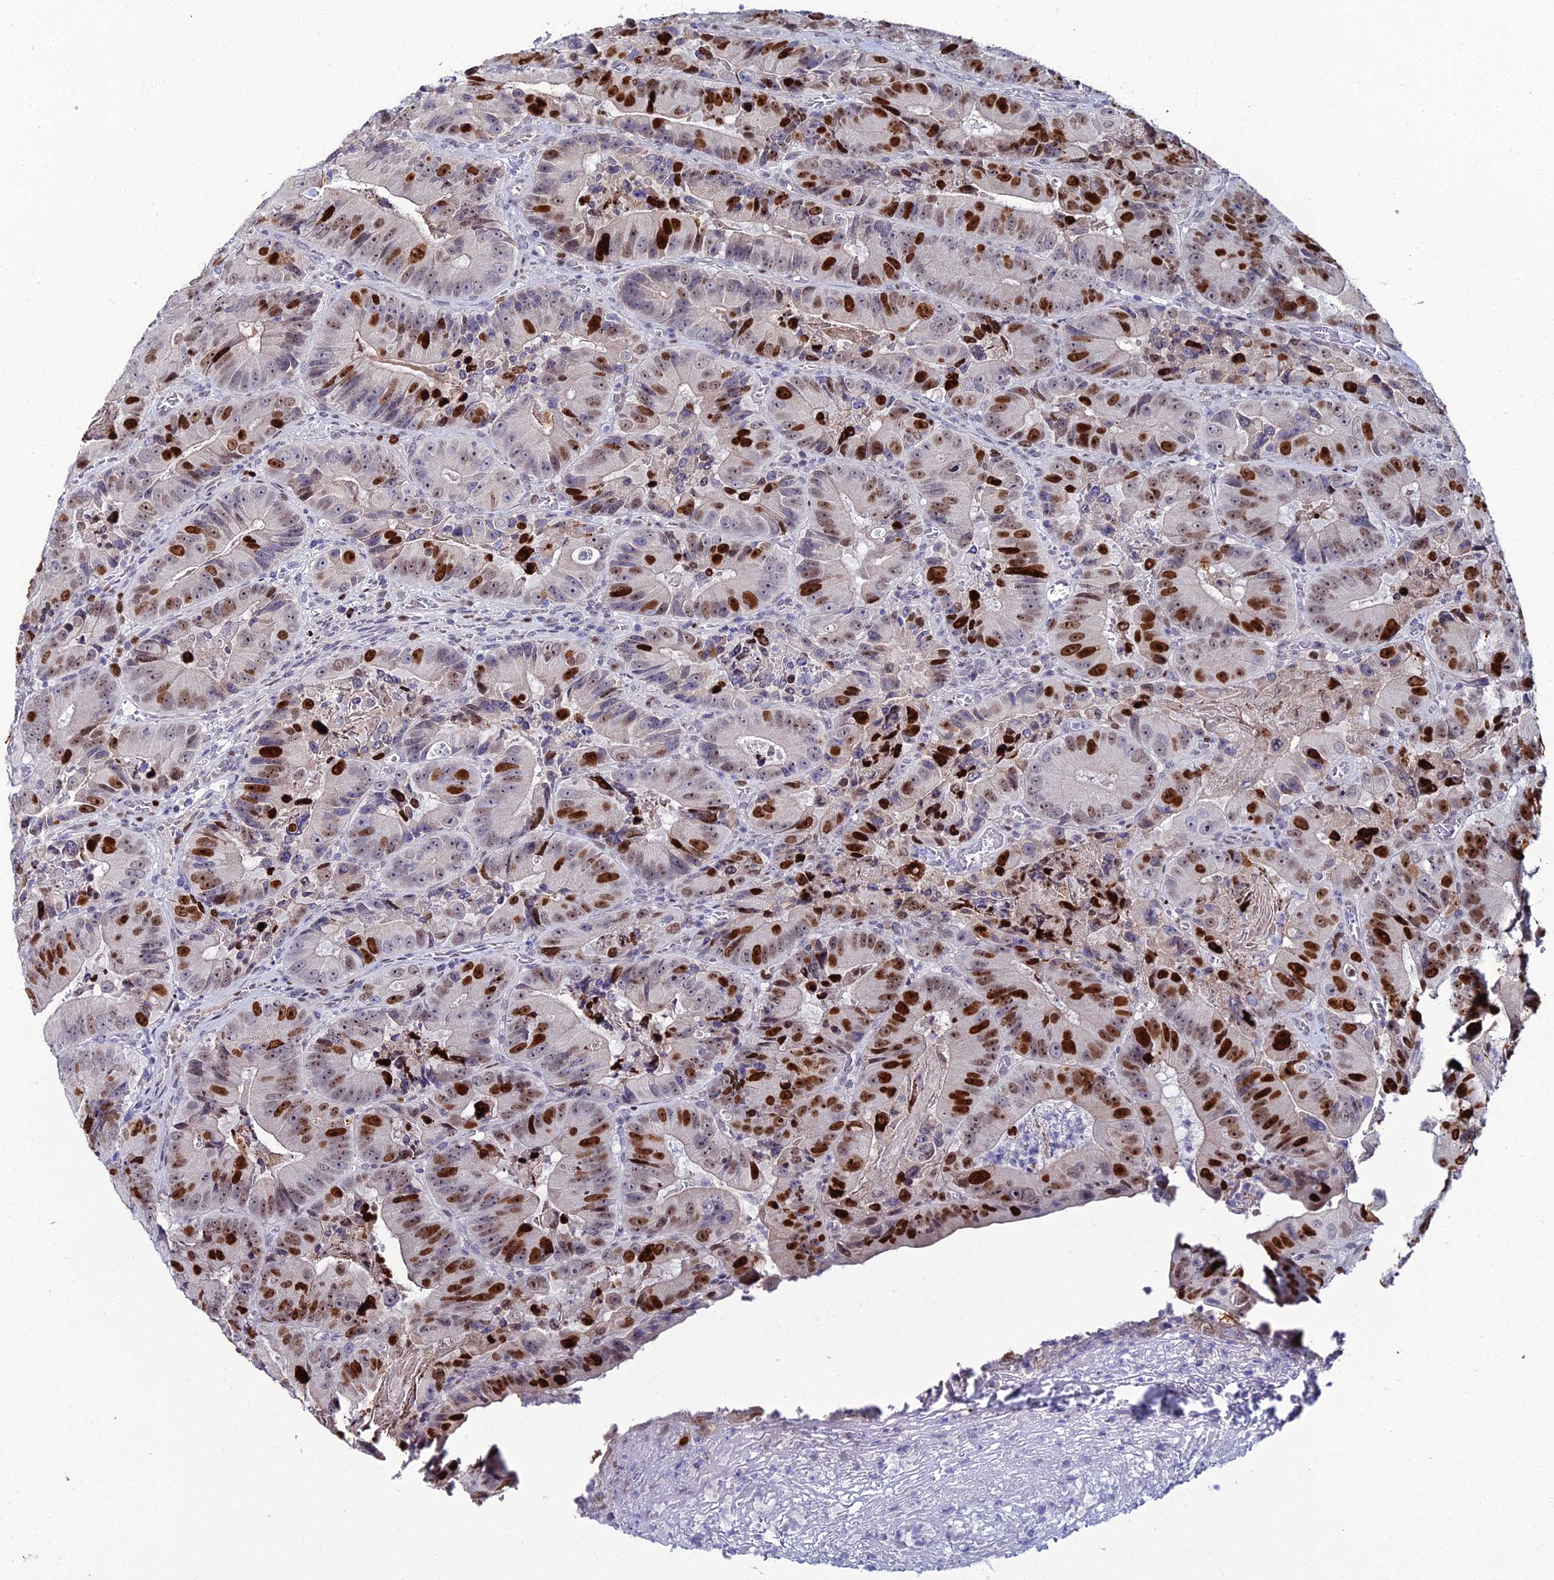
{"staining": {"intensity": "strong", "quantity": "25%-75%", "location": "nuclear"}, "tissue": "colorectal cancer", "cell_type": "Tumor cells", "image_type": "cancer", "snomed": [{"axis": "morphology", "description": "Adenocarcinoma, NOS"}, {"axis": "topography", "description": "Colon"}], "caption": "Colorectal adenocarcinoma stained for a protein (brown) exhibits strong nuclear positive staining in approximately 25%-75% of tumor cells.", "gene": "TAF9B", "patient": {"sex": "female", "age": 86}}